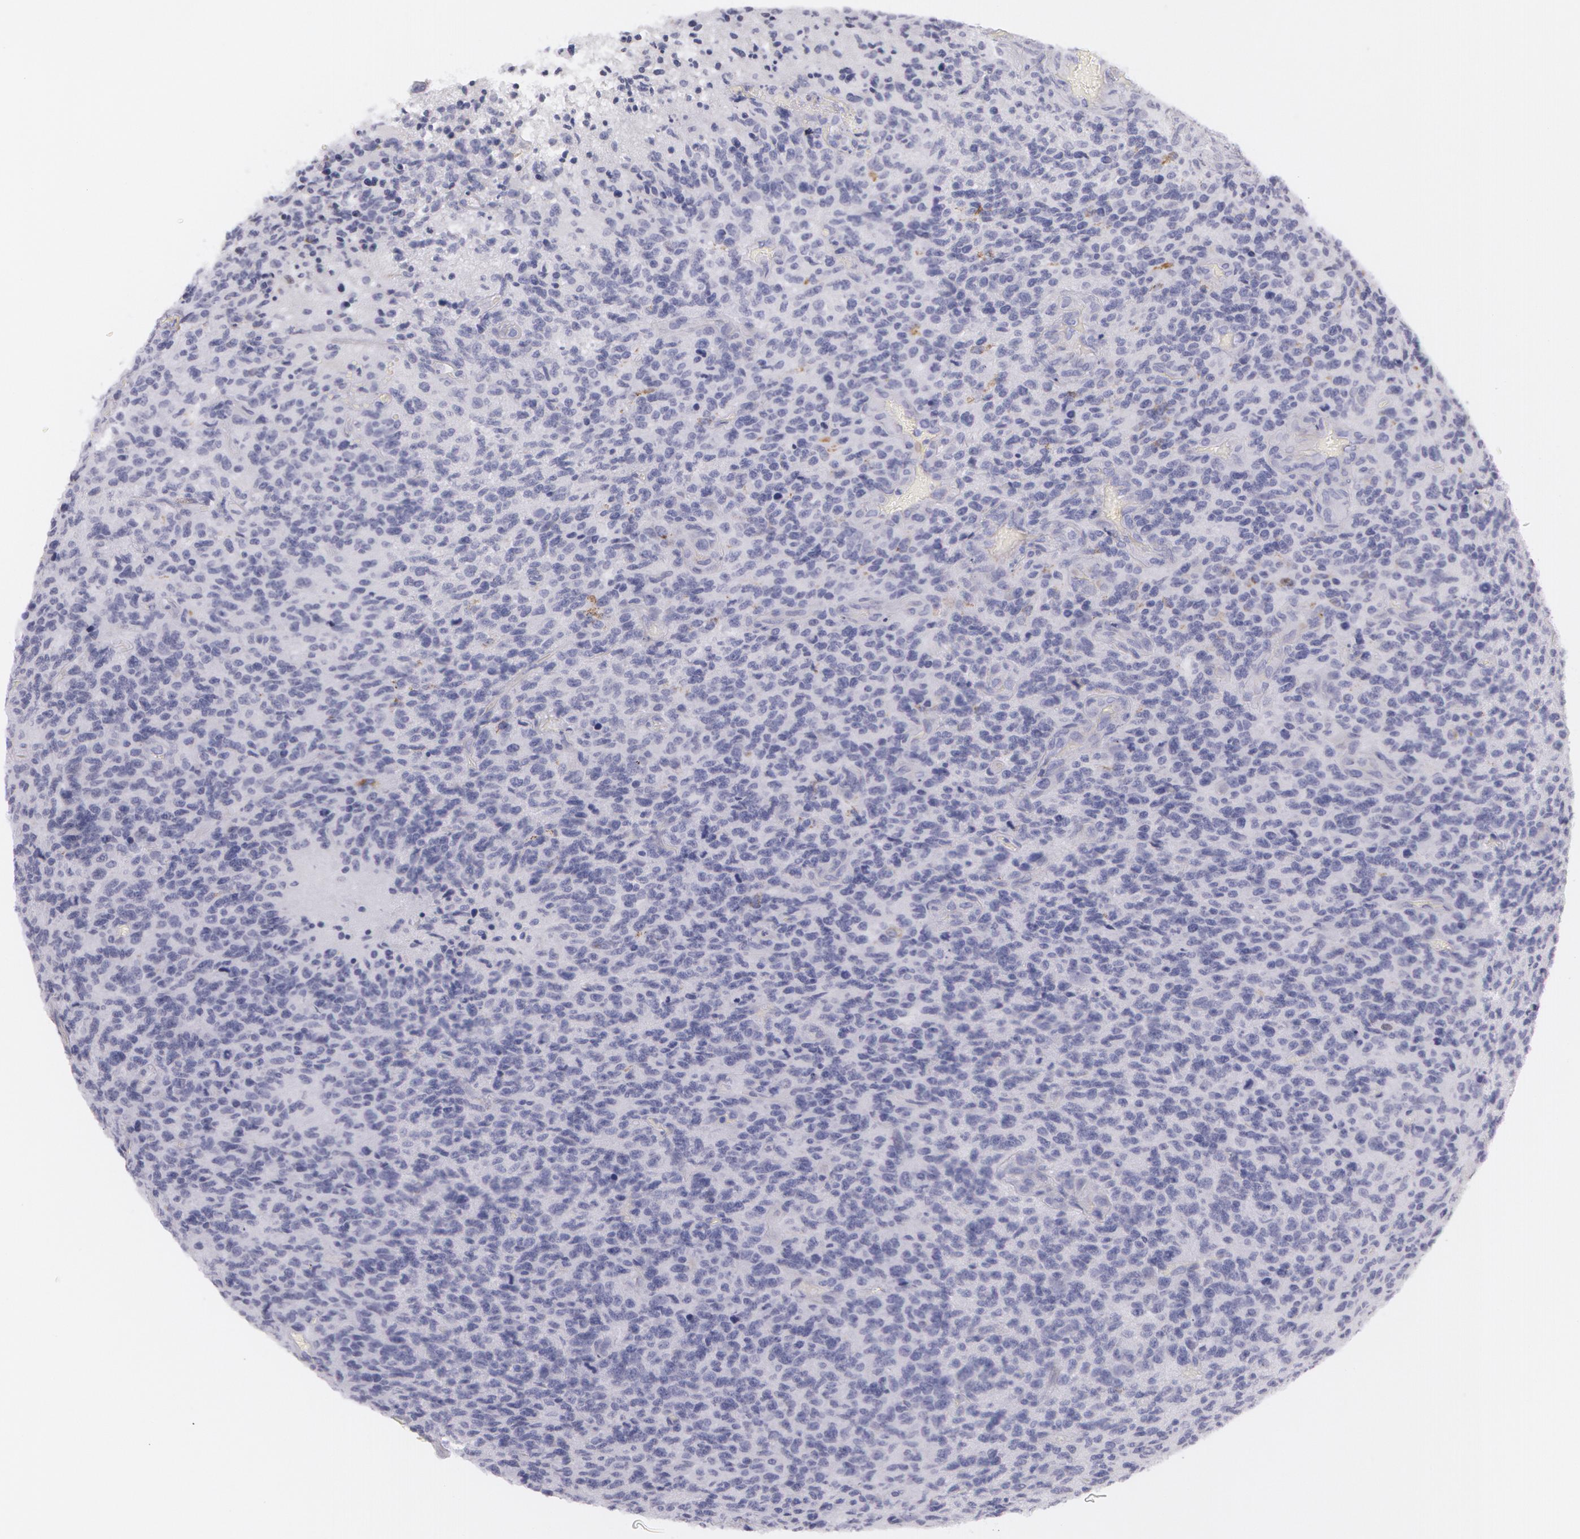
{"staining": {"intensity": "negative", "quantity": "none", "location": "none"}, "tissue": "glioma", "cell_type": "Tumor cells", "image_type": "cancer", "snomed": [{"axis": "morphology", "description": "Glioma, malignant, High grade"}, {"axis": "topography", "description": "Brain"}], "caption": "IHC of glioma reveals no expression in tumor cells.", "gene": "AMACR", "patient": {"sex": "male", "age": 36}}